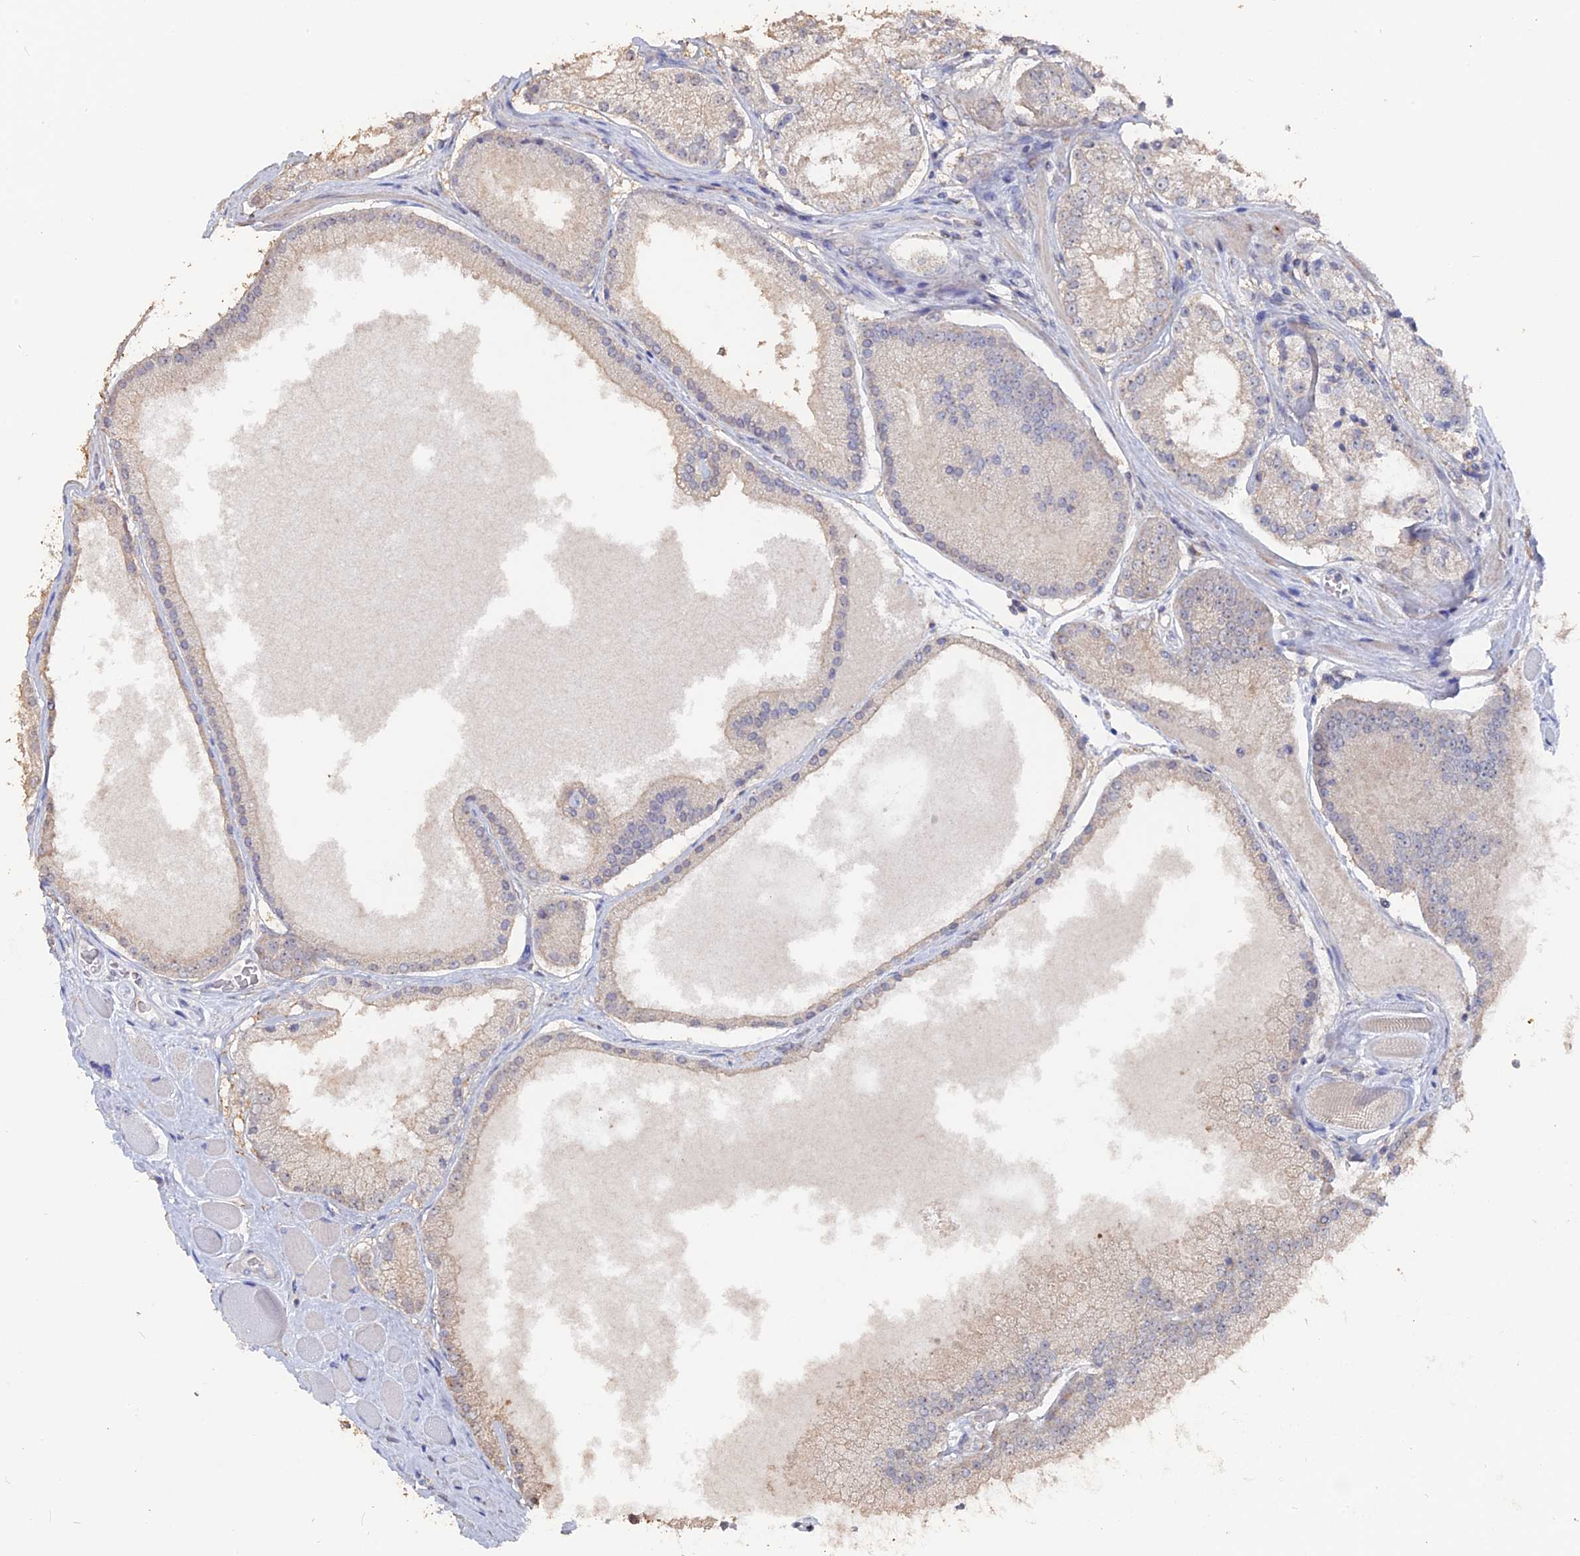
{"staining": {"intensity": "weak", "quantity": "<25%", "location": "cytoplasmic/membranous"}, "tissue": "prostate cancer", "cell_type": "Tumor cells", "image_type": "cancer", "snomed": [{"axis": "morphology", "description": "Adenocarcinoma, High grade"}, {"axis": "topography", "description": "Prostate"}], "caption": "A high-resolution photomicrograph shows IHC staining of prostate cancer (high-grade adenocarcinoma), which demonstrates no significant positivity in tumor cells.", "gene": "SEMG2", "patient": {"sex": "male", "age": 67}}